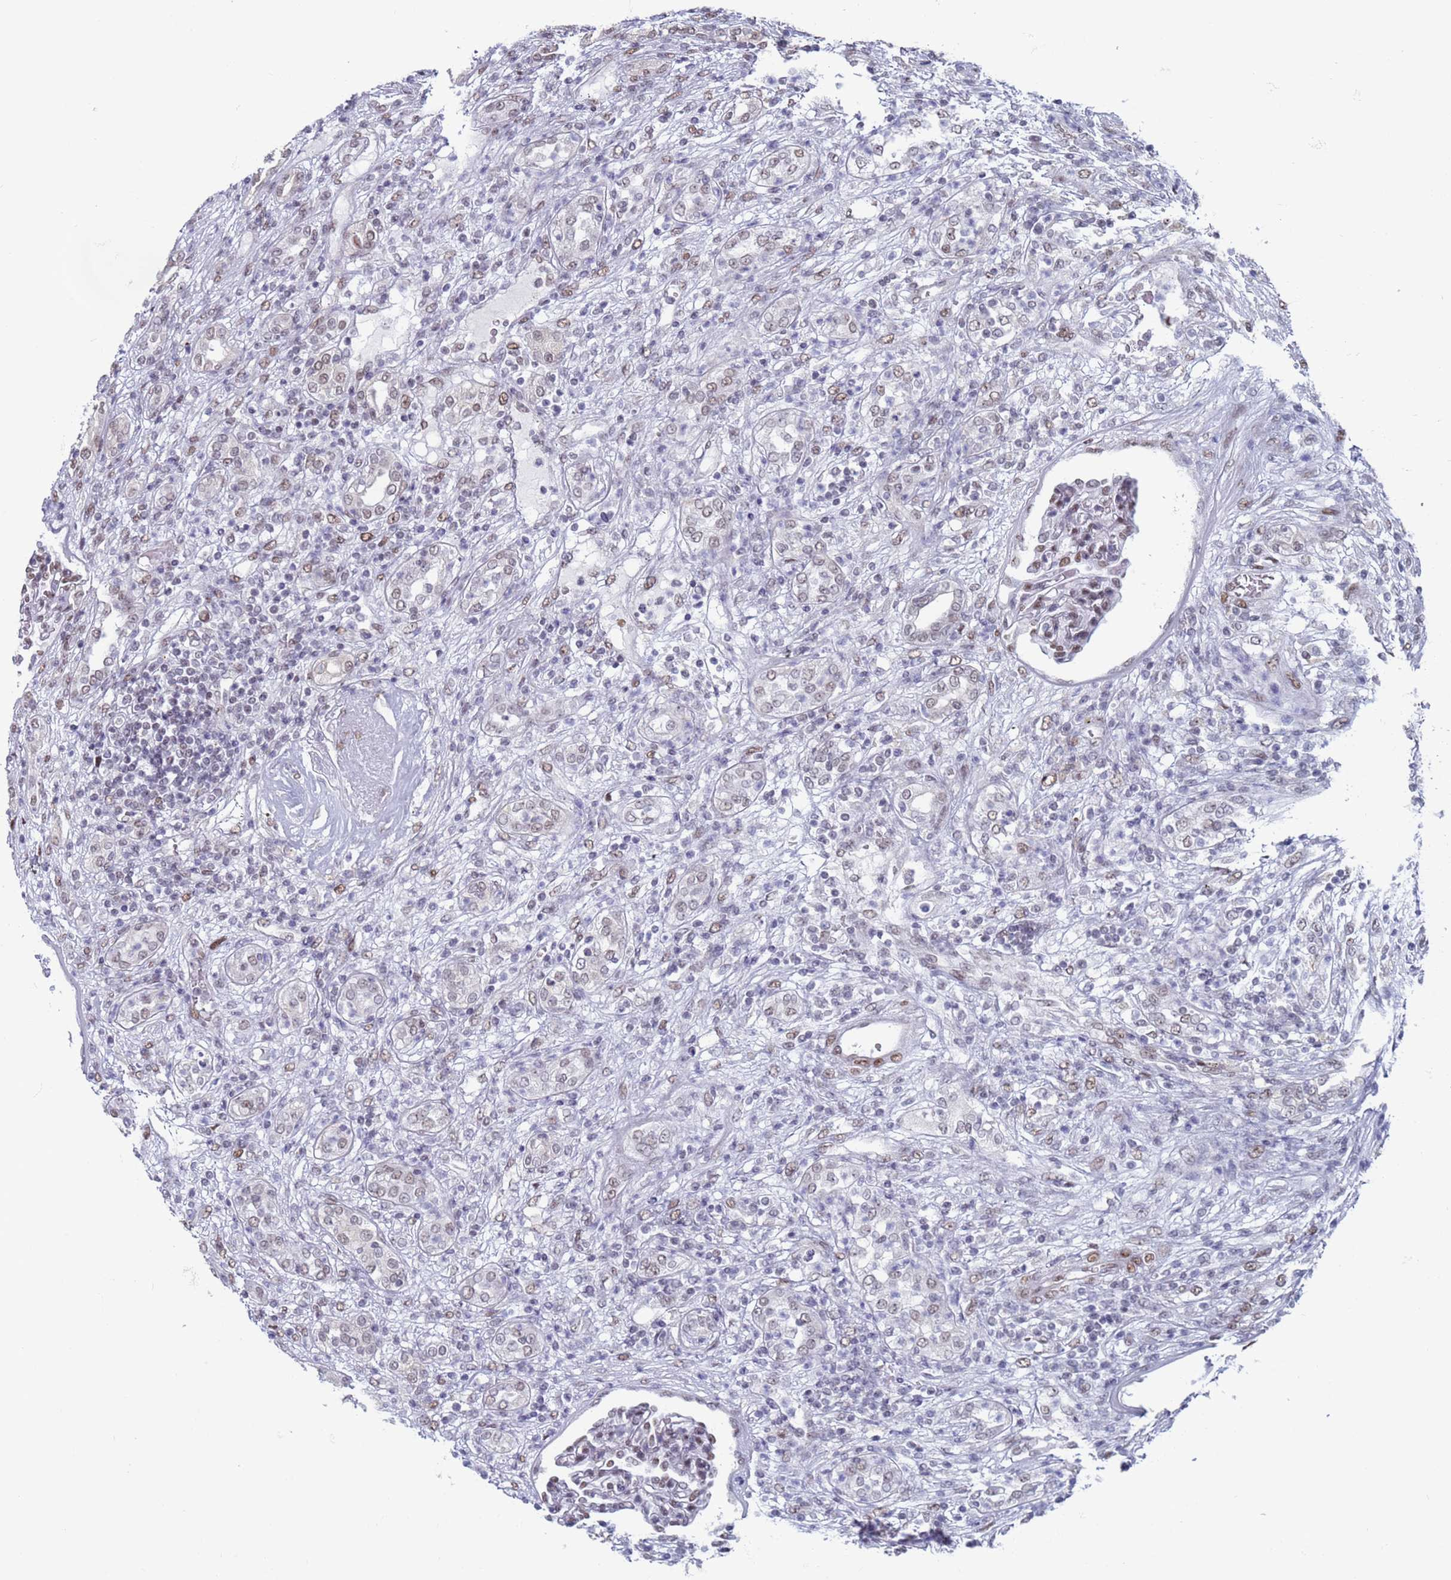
{"staining": {"intensity": "weak", "quantity": ">75%", "location": "nuclear"}, "tissue": "renal cancer", "cell_type": "Tumor cells", "image_type": "cancer", "snomed": [{"axis": "morphology", "description": "Adenocarcinoma, NOS"}, {"axis": "topography", "description": "Kidney"}], "caption": "A micrograph of adenocarcinoma (renal) stained for a protein reveals weak nuclear brown staining in tumor cells.", "gene": "SAE1", "patient": {"sex": "female", "age": 54}}